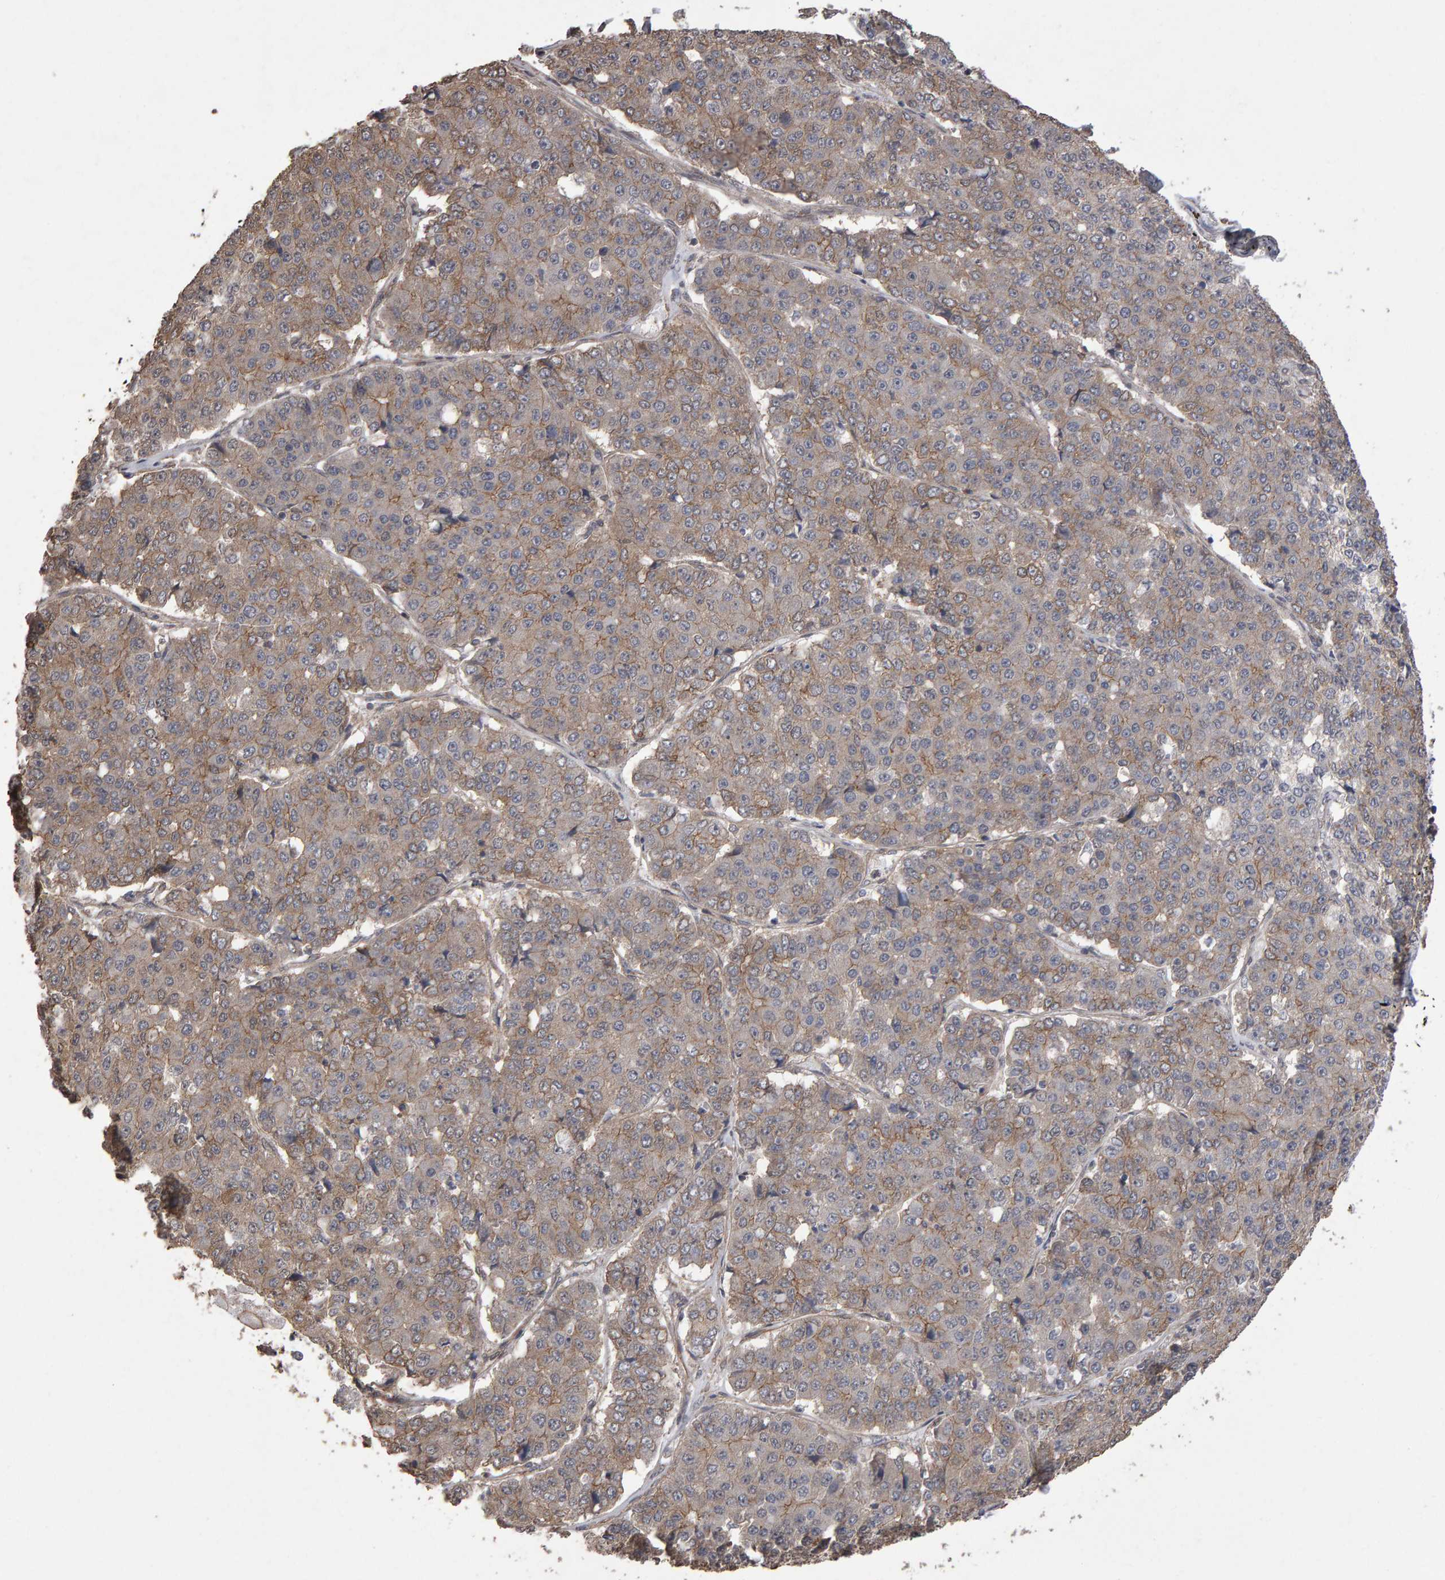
{"staining": {"intensity": "moderate", "quantity": "<25%", "location": "cytoplasmic/membranous"}, "tissue": "pancreatic cancer", "cell_type": "Tumor cells", "image_type": "cancer", "snomed": [{"axis": "morphology", "description": "Adenocarcinoma, NOS"}, {"axis": "topography", "description": "Pancreas"}], "caption": "Pancreatic cancer (adenocarcinoma) stained with a protein marker exhibits moderate staining in tumor cells.", "gene": "SCRIB", "patient": {"sex": "male", "age": 50}}